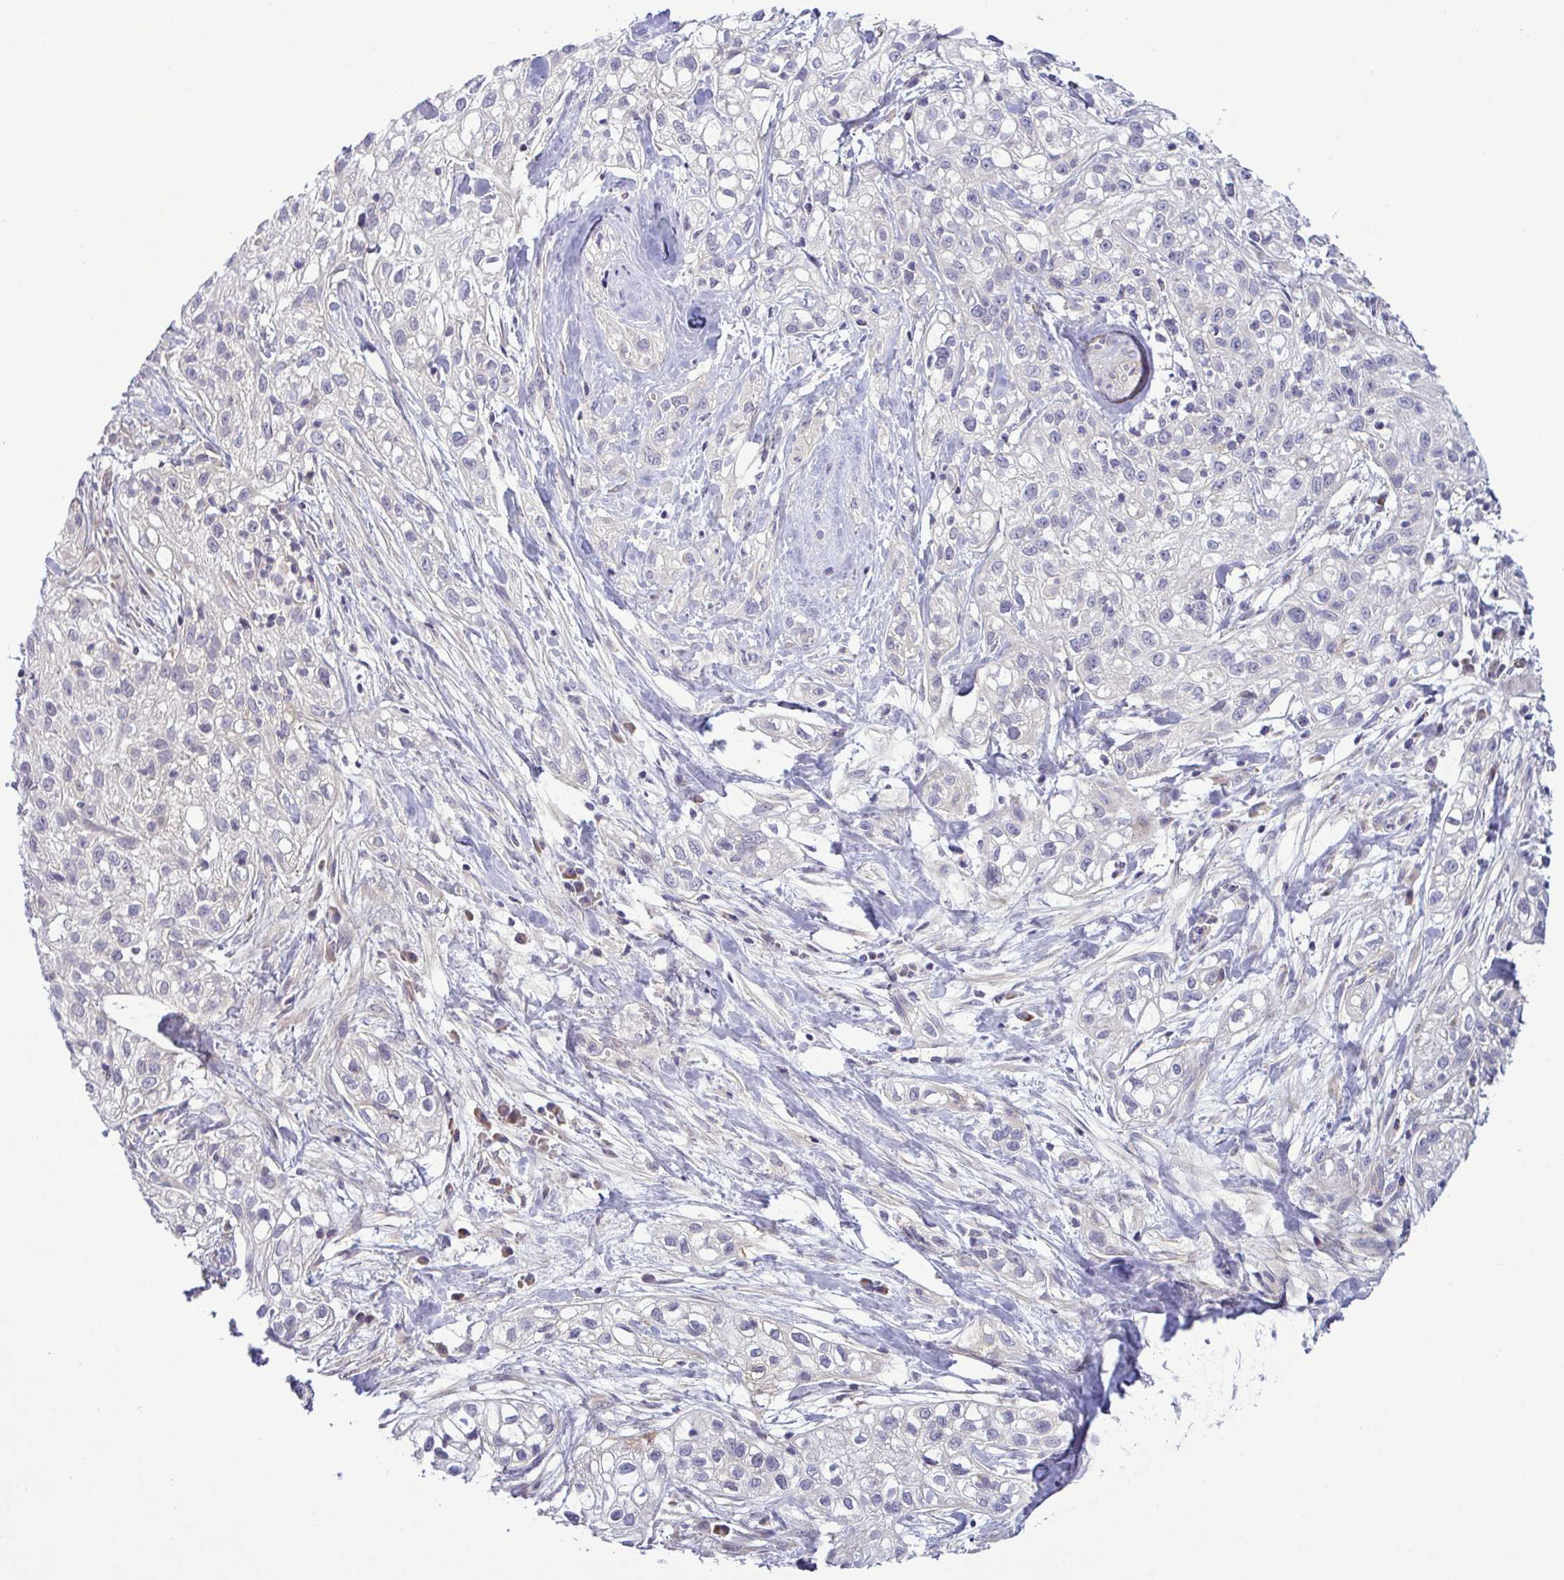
{"staining": {"intensity": "negative", "quantity": "none", "location": "none"}, "tissue": "skin cancer", "cell_type": "Tumor cells", "image_type": "cancer", "snomed": [{"axis": "morphology", "description": "Squamous cell carcinoma, NOS"}, {"axis": "topography", "description": "Skin"}], "caption": "Micrograph shows no significant protein positivity in tumor cells of skin squamous cell carcinoma. The staining is performed using DAB (3,3'-diaminobenzidine) brown chromogen with nuclei counter-stained in using hematoxylin.", "gene": "SYNPO2L", "patient": {"sex": "male", "age": 82}}